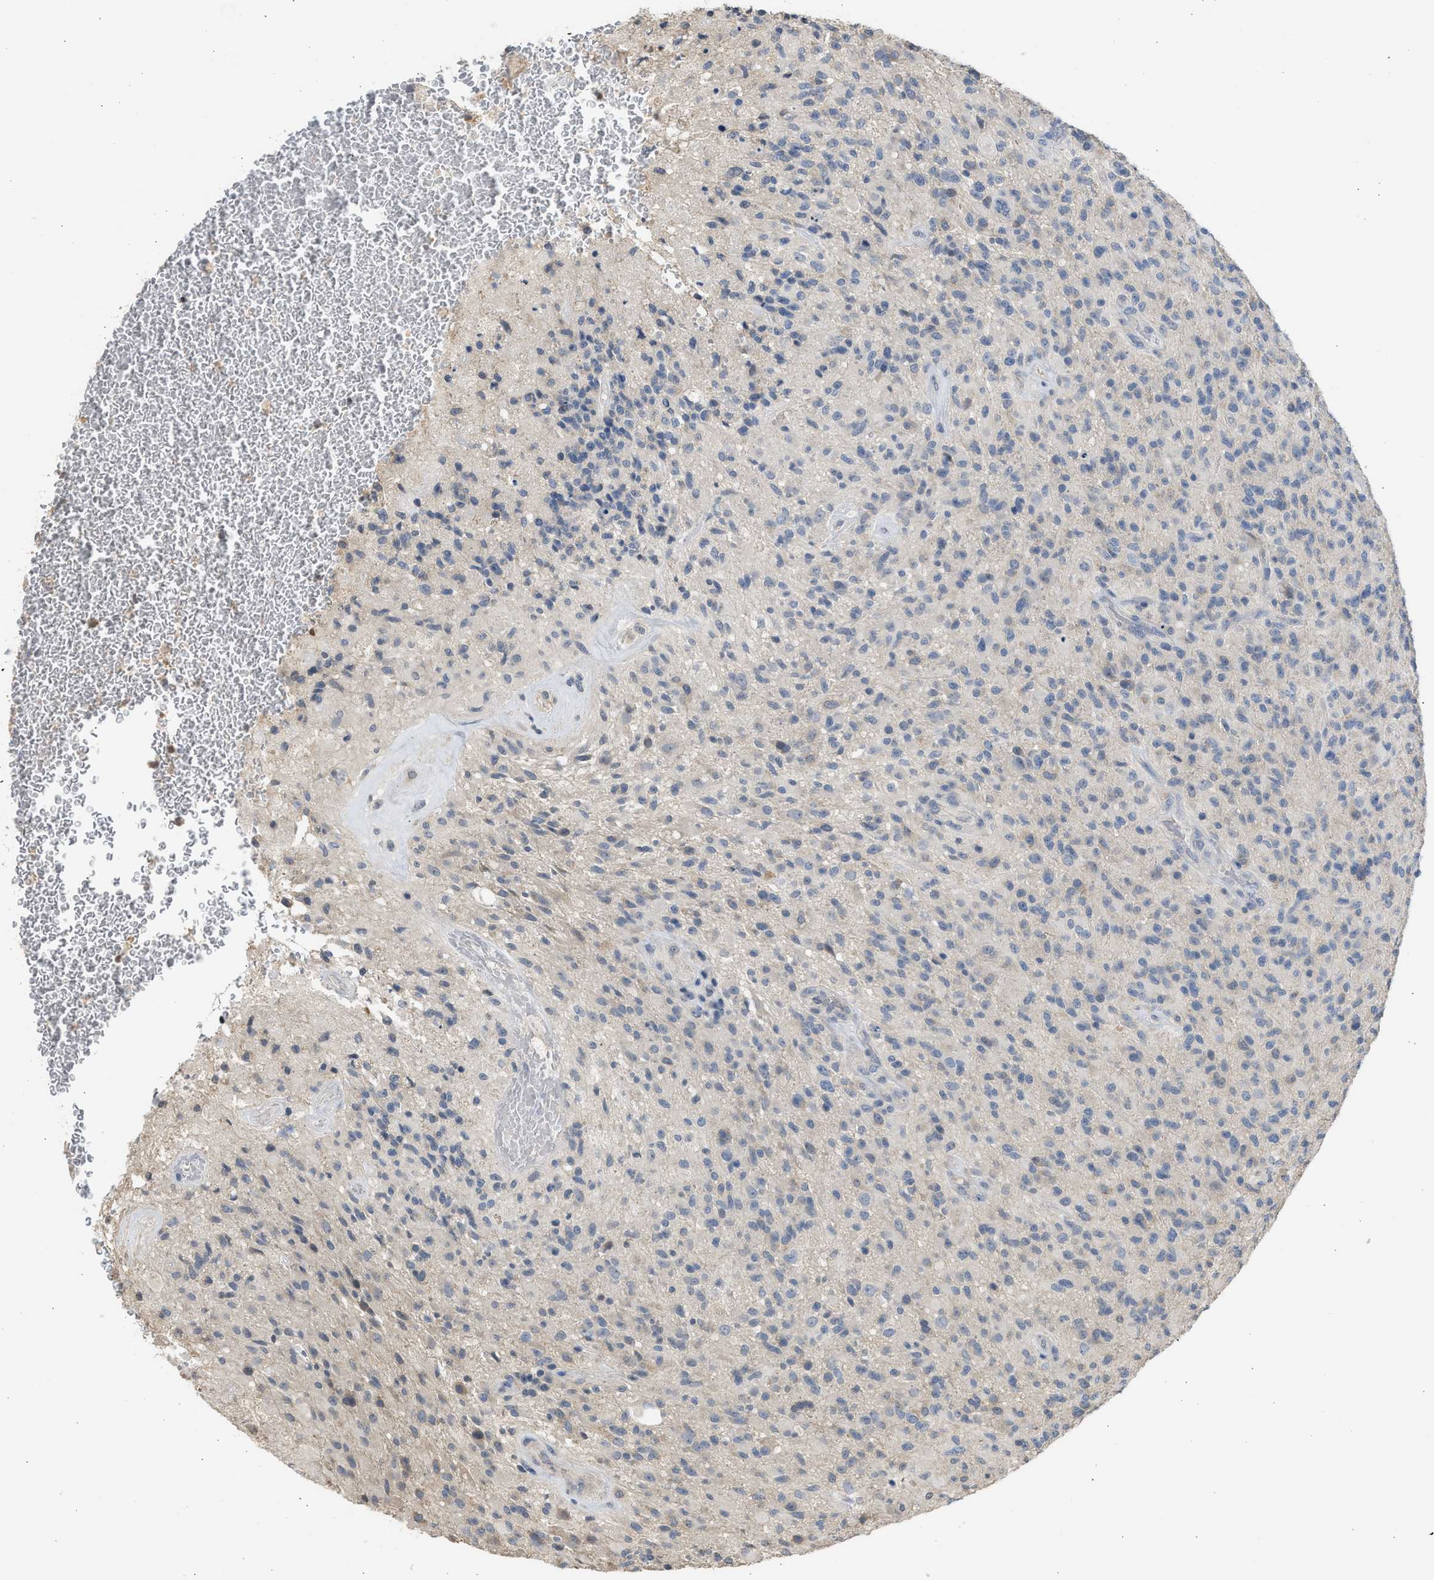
{"staining": {"intensity": "negative", "quantity": "none", "location": "none"}, "tissue": "glioma", "cell_type": "Tumor cells", "image_type": "cancer", "snomed": [{"axis": "morphology", "description": "Glioma, malignant, High grade"}, {"axis": "topography", "description": "Brain"}], "caption": "Tumor cells are negative for protein expression in human glioma. The staining is performed using DAB brown chromogen with nuclei counter-stained in using hematoxylin.", "gene": "SULT2A1", "patient": {"sex": "male", "age": 71}}